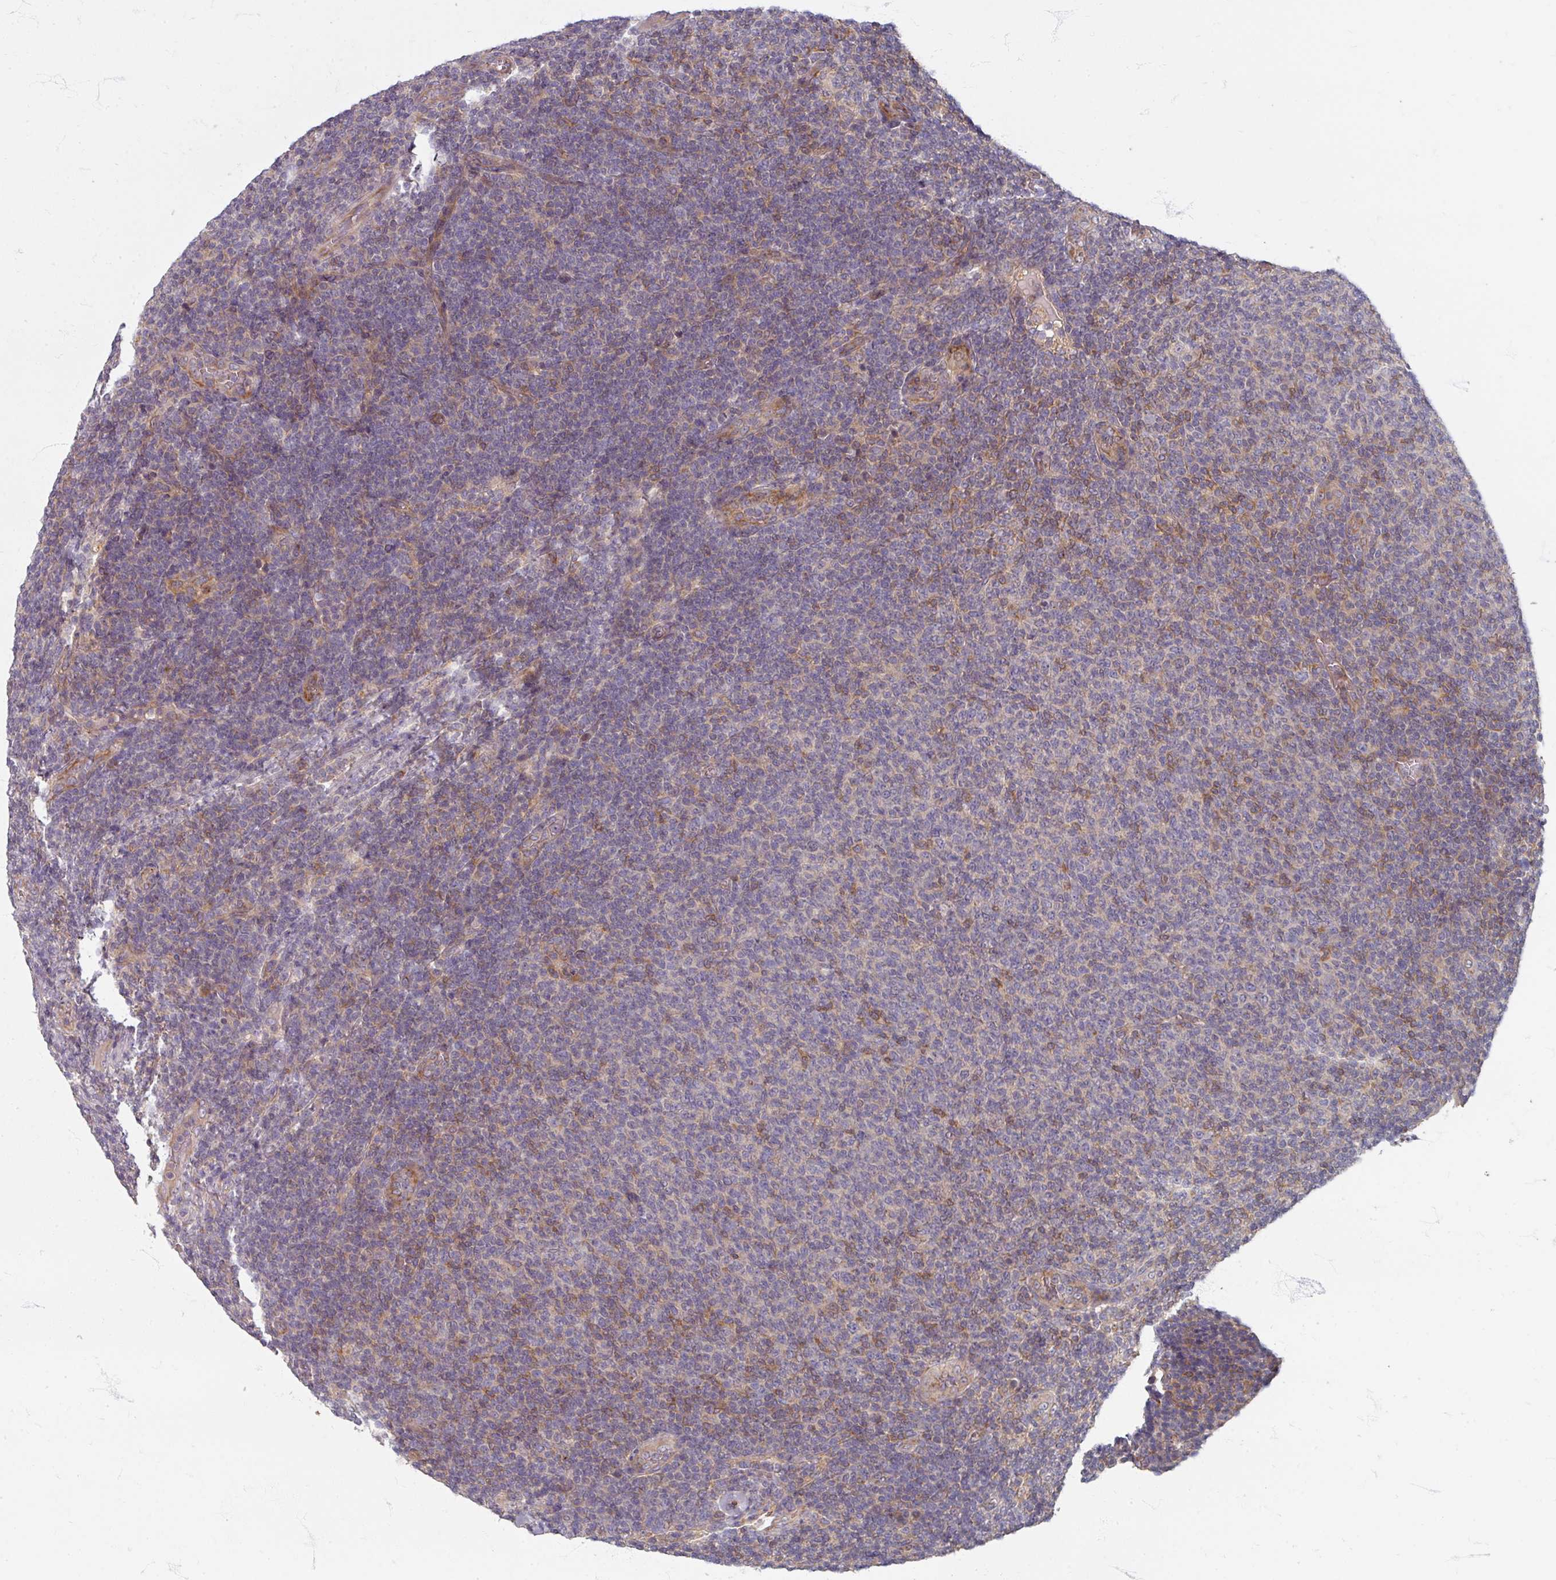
{"staining": {"intensity": "negative", "quantity": "none", "location": "none"}, "tissue": "lymphoma", "cell_type": "Tumor cells", "image_type": "cancer", "snomed": [{"axis": "morphology", "description": "Malignant lymphoma, non-Hodgkin's type, Low grade"}, {"axis": "topography", "description": "Lymph node"}], "caption": "Micrograph shows no significant protein expression in tumor cells of low-grade malignant lymphoma, non-Hodgkin's type. The staining was performed using DAB (3,3'-diaminobenzidine) to visualize the protein expression in brown, while the nuclei were stained in blue with hematoxylin (Magnification: 20x).", "gene": "STAM", "patient": {"sex": "male", "age": 66}}